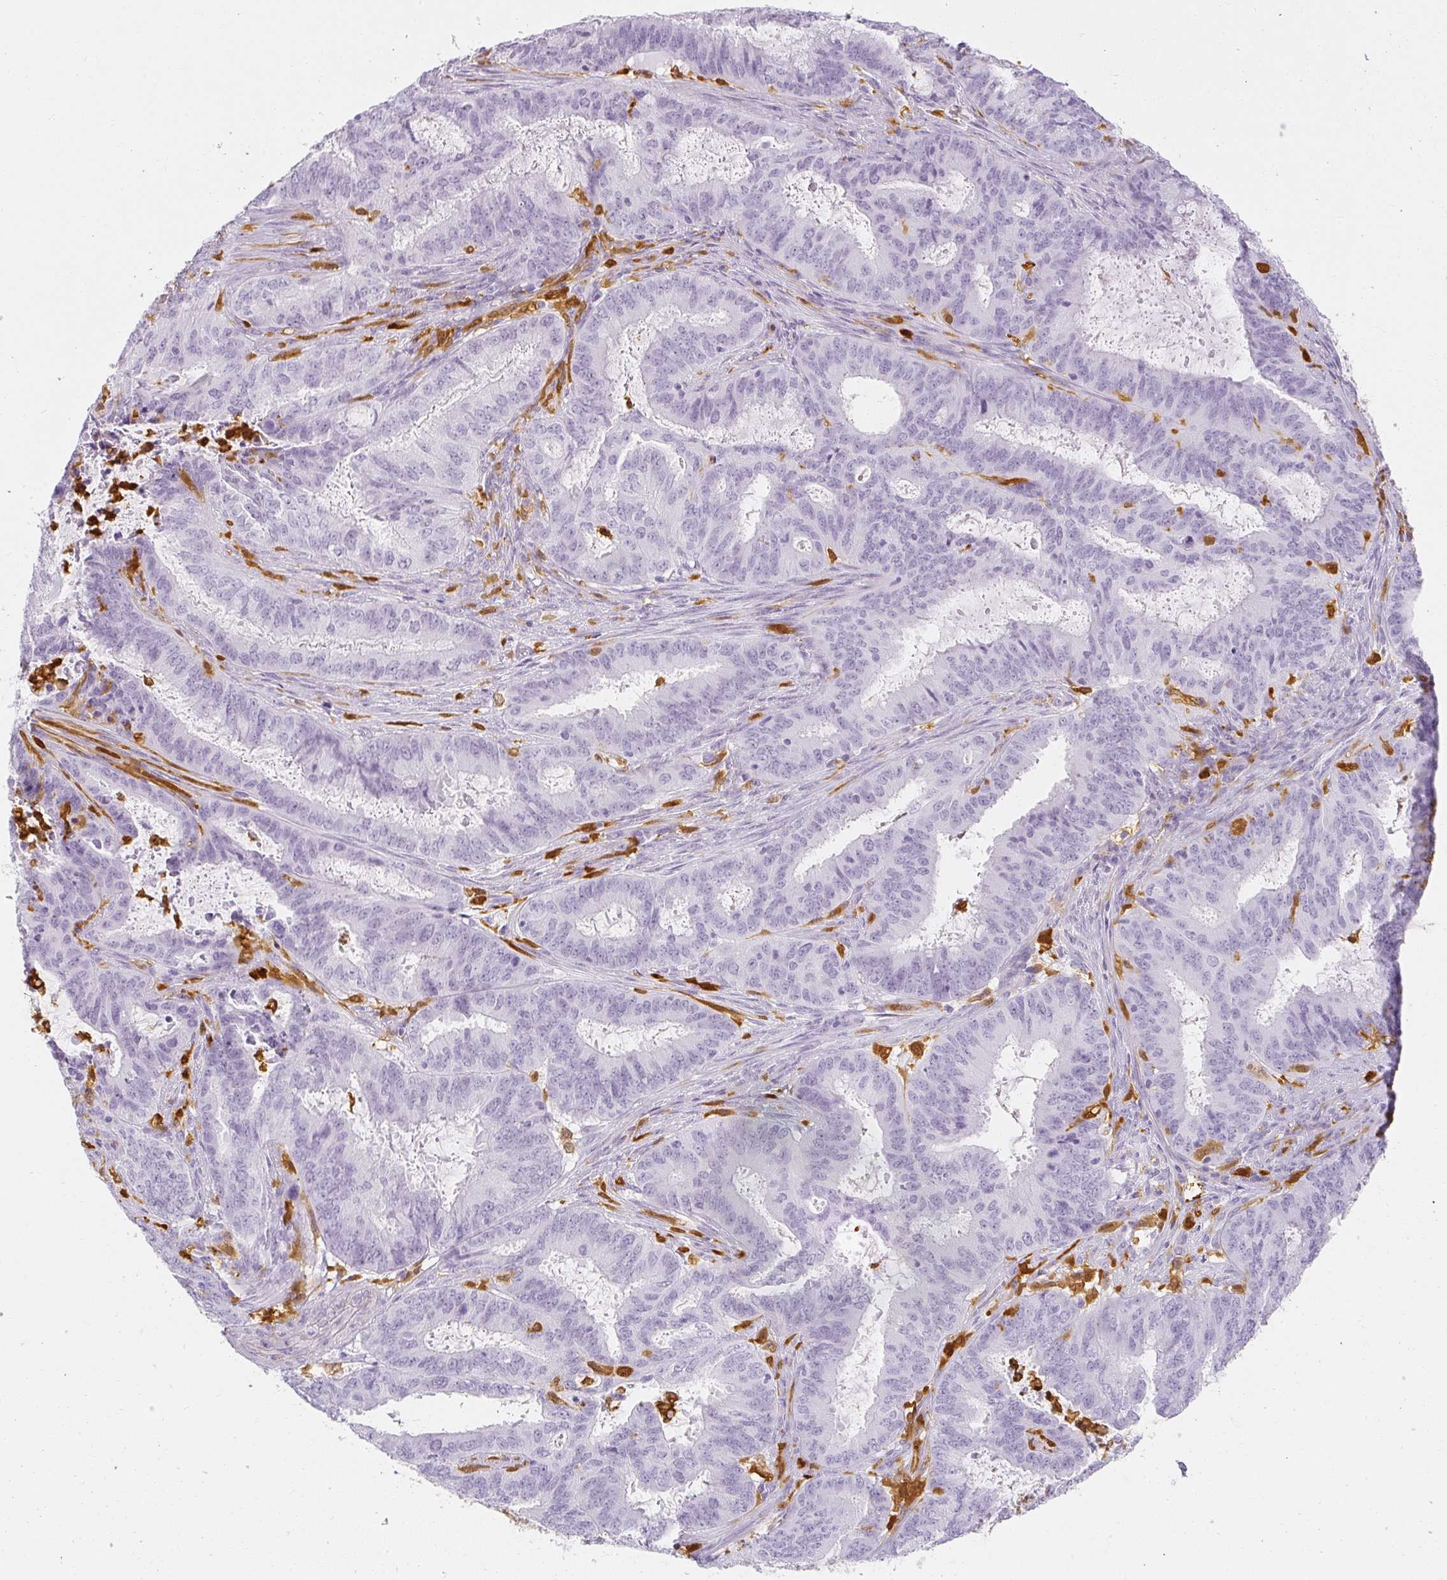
{"staining": {"intensity": "negative", "quantity": "none", "location": "none"}, "tissue": "endometrial cancer", "cell_type": "Tumor cells", "image_type": "cancer", "snomed": [{"axis": "morphology", "description": "Adenocarcinoma, NOS"}, {"axis": "topography", "description": "Endometrium"}], "caption": "High magnification brightfield microscopy of endometrial cancer stained with DAB (3,3'-diaminobenzidine) (brown) and counterstained with hematoxylin (blue): tumor cells show no significant staining.", "gene": "HK3", "patient": {"sex": "female", "age": 51}}